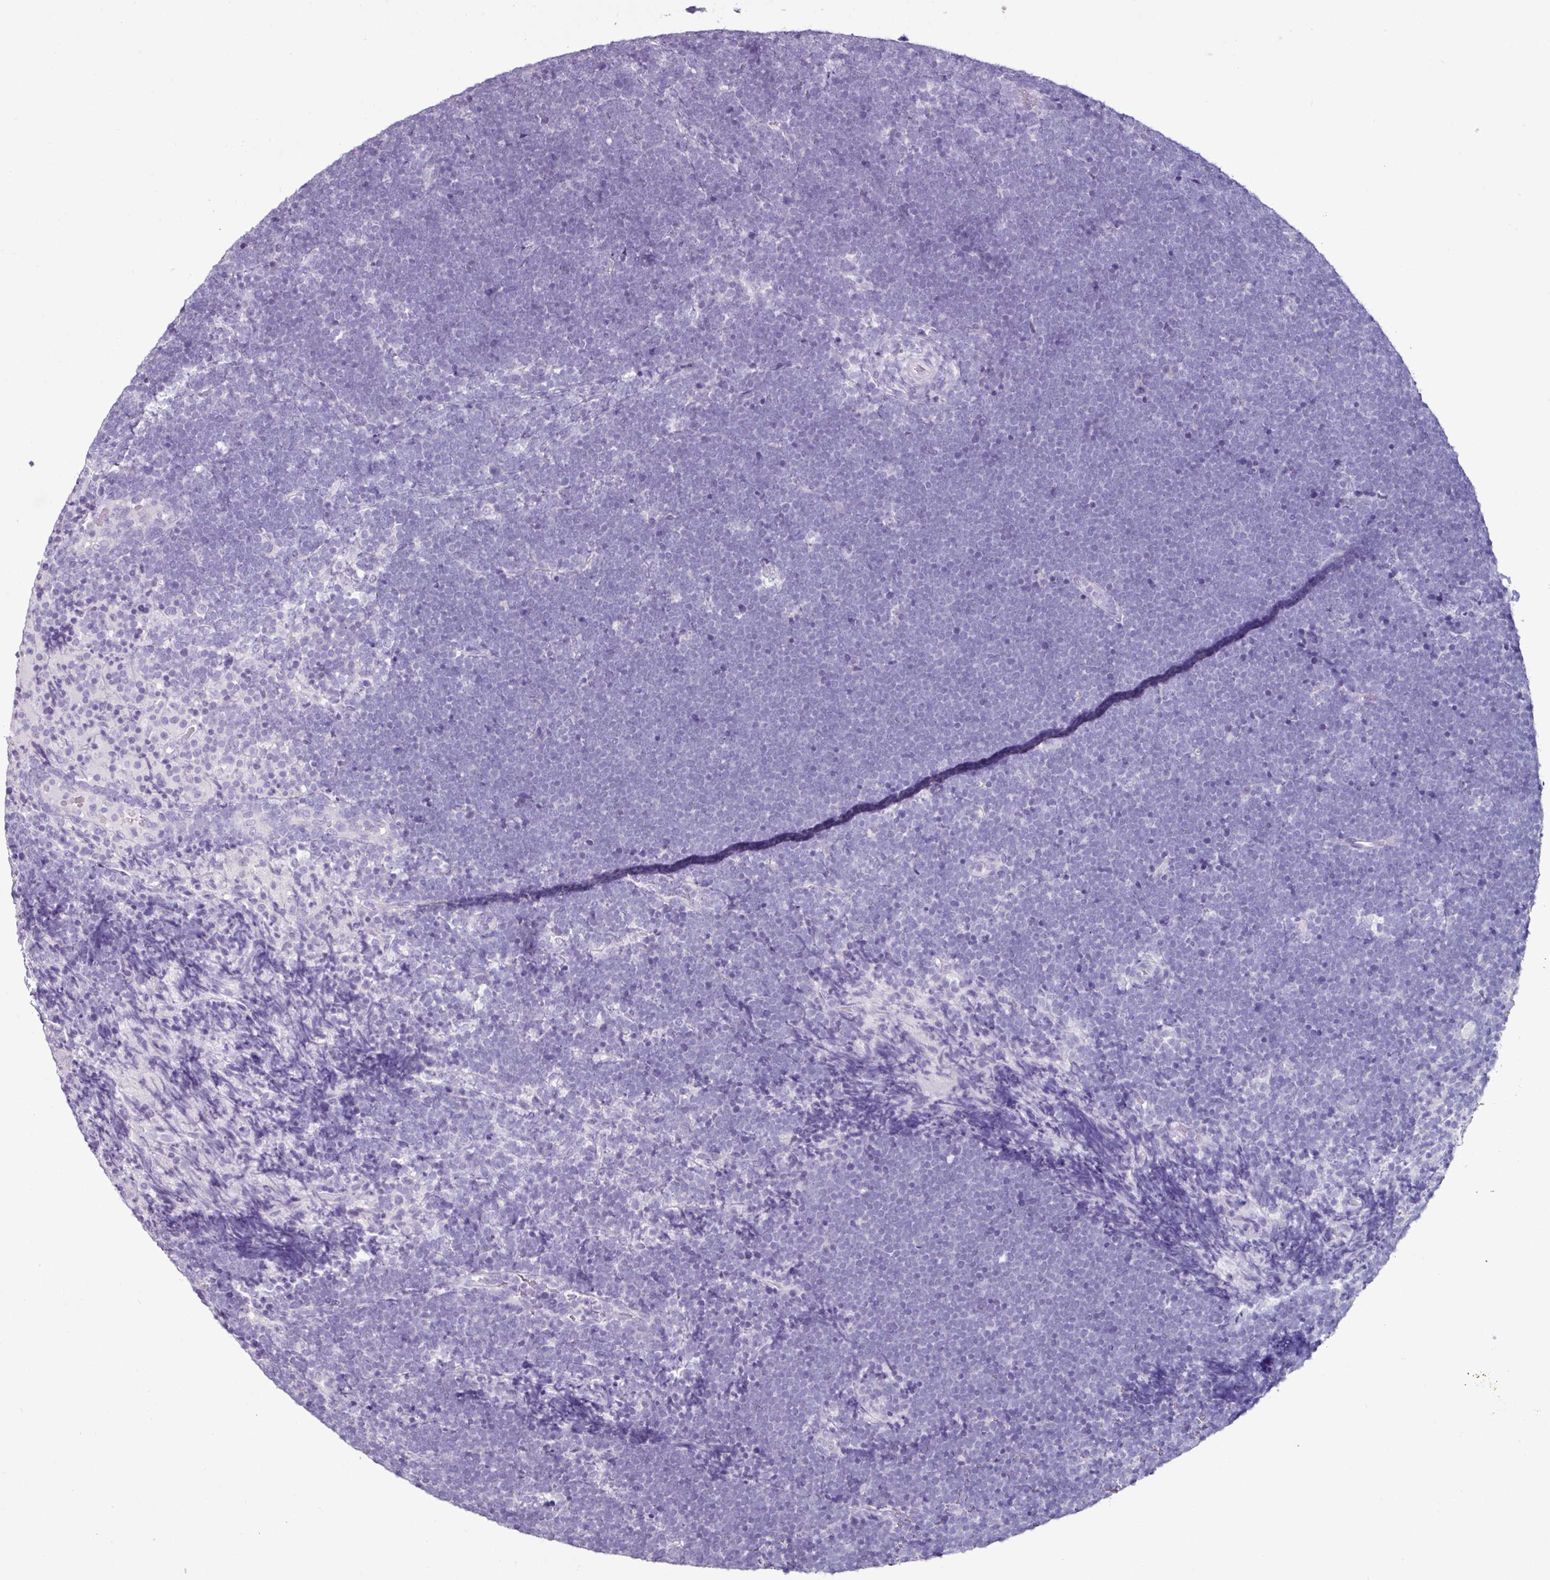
{"staining": {"intensity": "negative", "quantity": "none", "location": "none"}, "tissue": "lymphoma", "cell_type": "Tumor cells", "image_type": "cancer", "snomed": [{"axis": "morphology", "description": "Malignant lymphoma, non-Hodgkin's type, High grade"}, {"axis": "topography", "description": "Lymph node"}], "caption": "Immunohistochemical staining of high-grade malignant lymphoma, non-Hodgkin's type displays no significant expression in tumor cells.", "gene": "GLP2R", "patient": {"sex": "male", "age": 13}}